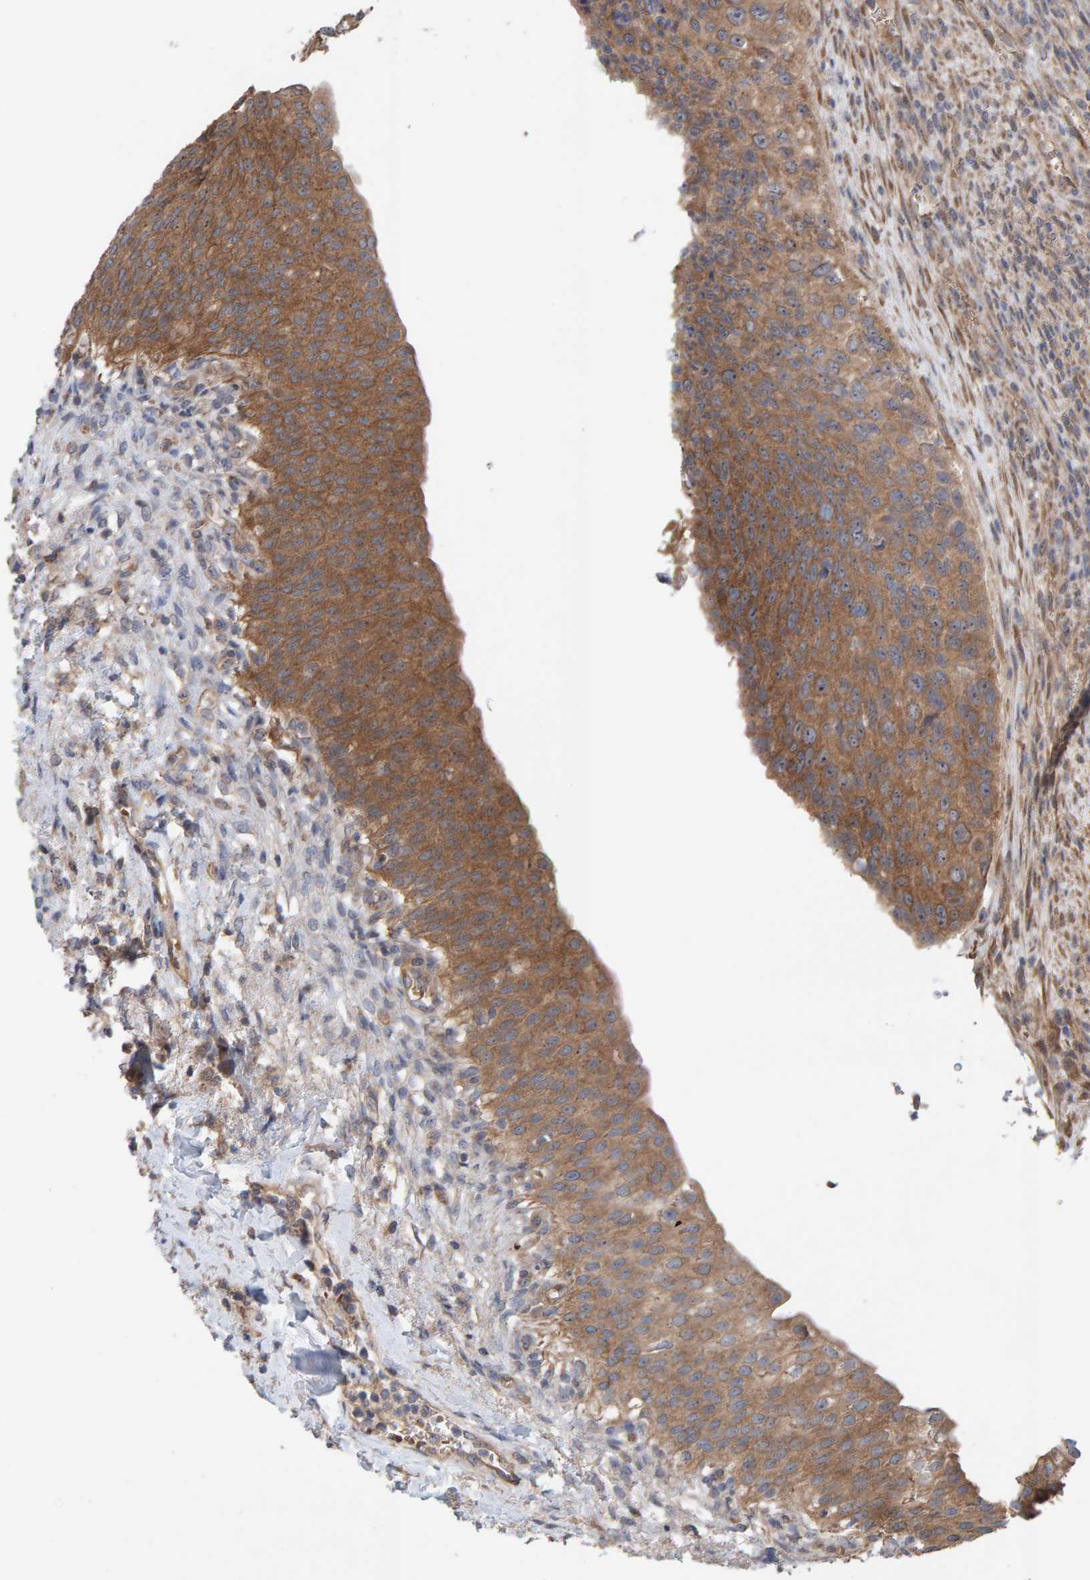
{"staining": {"intensity": "moderate", "quantity": ">75%", "location": "cytoplasmic/membranous"}, "tissue": "urinary bladder", "cell_type": "Urothelial cells", "image_type": "normal", "snomed": [{"axis": "morphology", "description": "Normal tissue, NOS"}, {"axis": "topography", "description": "Urinary bladder"}], "caption": "IHC image of normal human urinary bladder stained for a protein (brown), which exhibits medium levels of moderate cytoplasmic/membranous positivity in approximately >75% of urothelial cells.", "gene": "LRSAM1", "patient": {"sex": "female", "age": 60}}